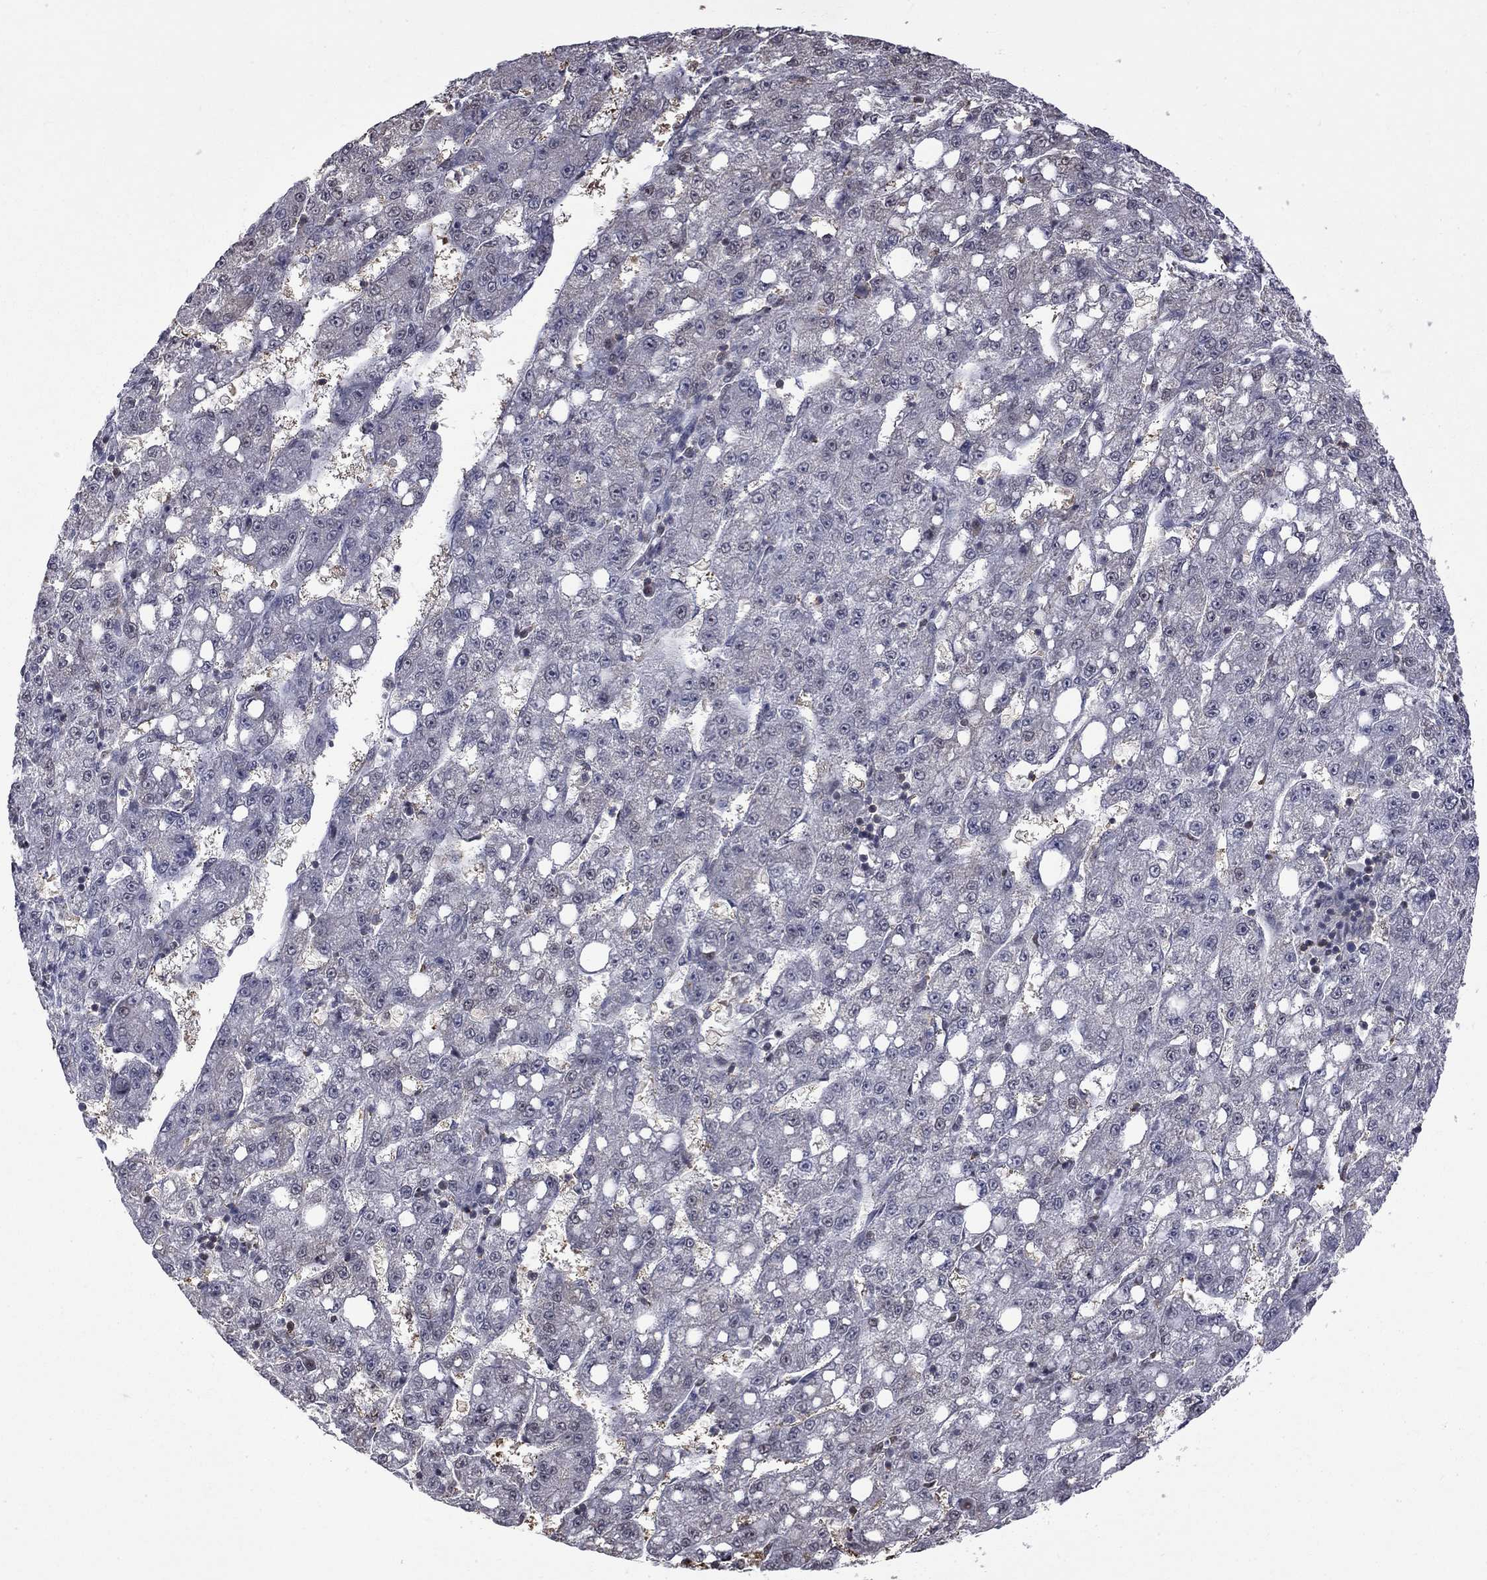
{"staining": {"intensity": "negative", "quantity": "none", "location": "none"}, "tissue": "liver cancer", "cell_type": "Tumor cells", "image_type": "cancer", "snomed": [{"axis": "morphology", "description": "Carcinoma, Hepatocellular, NOS"}, {"axis": "topography", "description": "Liver"}], "caption": "Liver hepatocellular carcinoma was stained to show a protein in brown. There is no significant staining in tumor cells. (DAB (3,3'-diaminobenzidine) IHC visualized using brightfield microscopy, high magnification).", "gene": "RFWD3", "patient": {"sex": "female", "age": 65}}